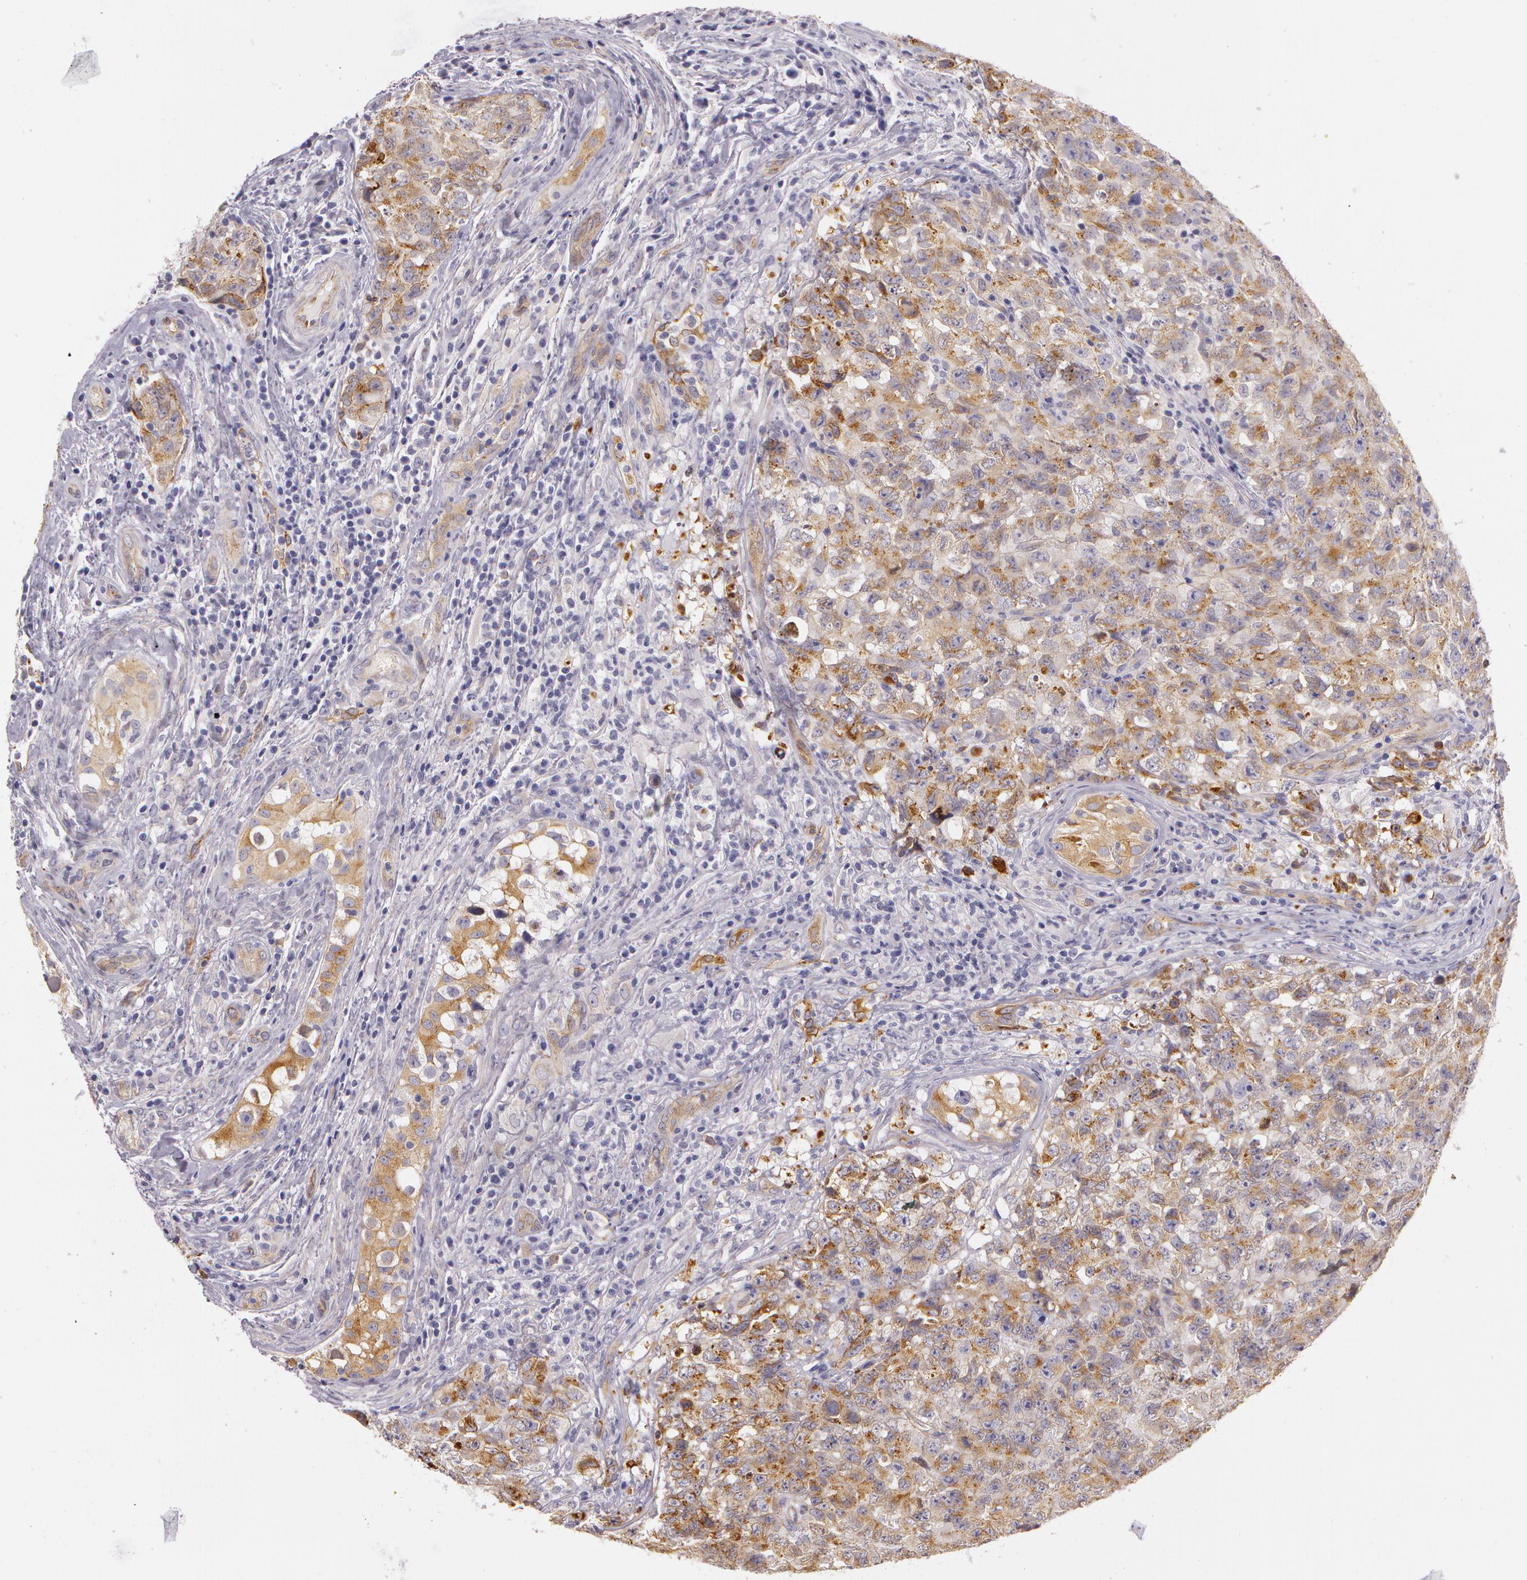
{"staining": {"intensity": "strong", "quantity": "25%-75%", "location": "cytoplasmic/membranous"}, "tissue": "testis cancer", "cell_type": "Tumor cells", "image_type": "cancer", "snomed": [{"axis": "morphology", "description": "Carcinoma, Embryonal, NOS"}, {"axis": "topography", "description": "Testis"}], "caption": "IHC histopathology image of human testis embryonal carcinoma stained for a protein (brown), which shows high levels of strong cytoplasmic/membranous expression in approximately 25%-75% of tumor cells.", "gene": "APP", "patient": {"sex": "male", "age": 31}}